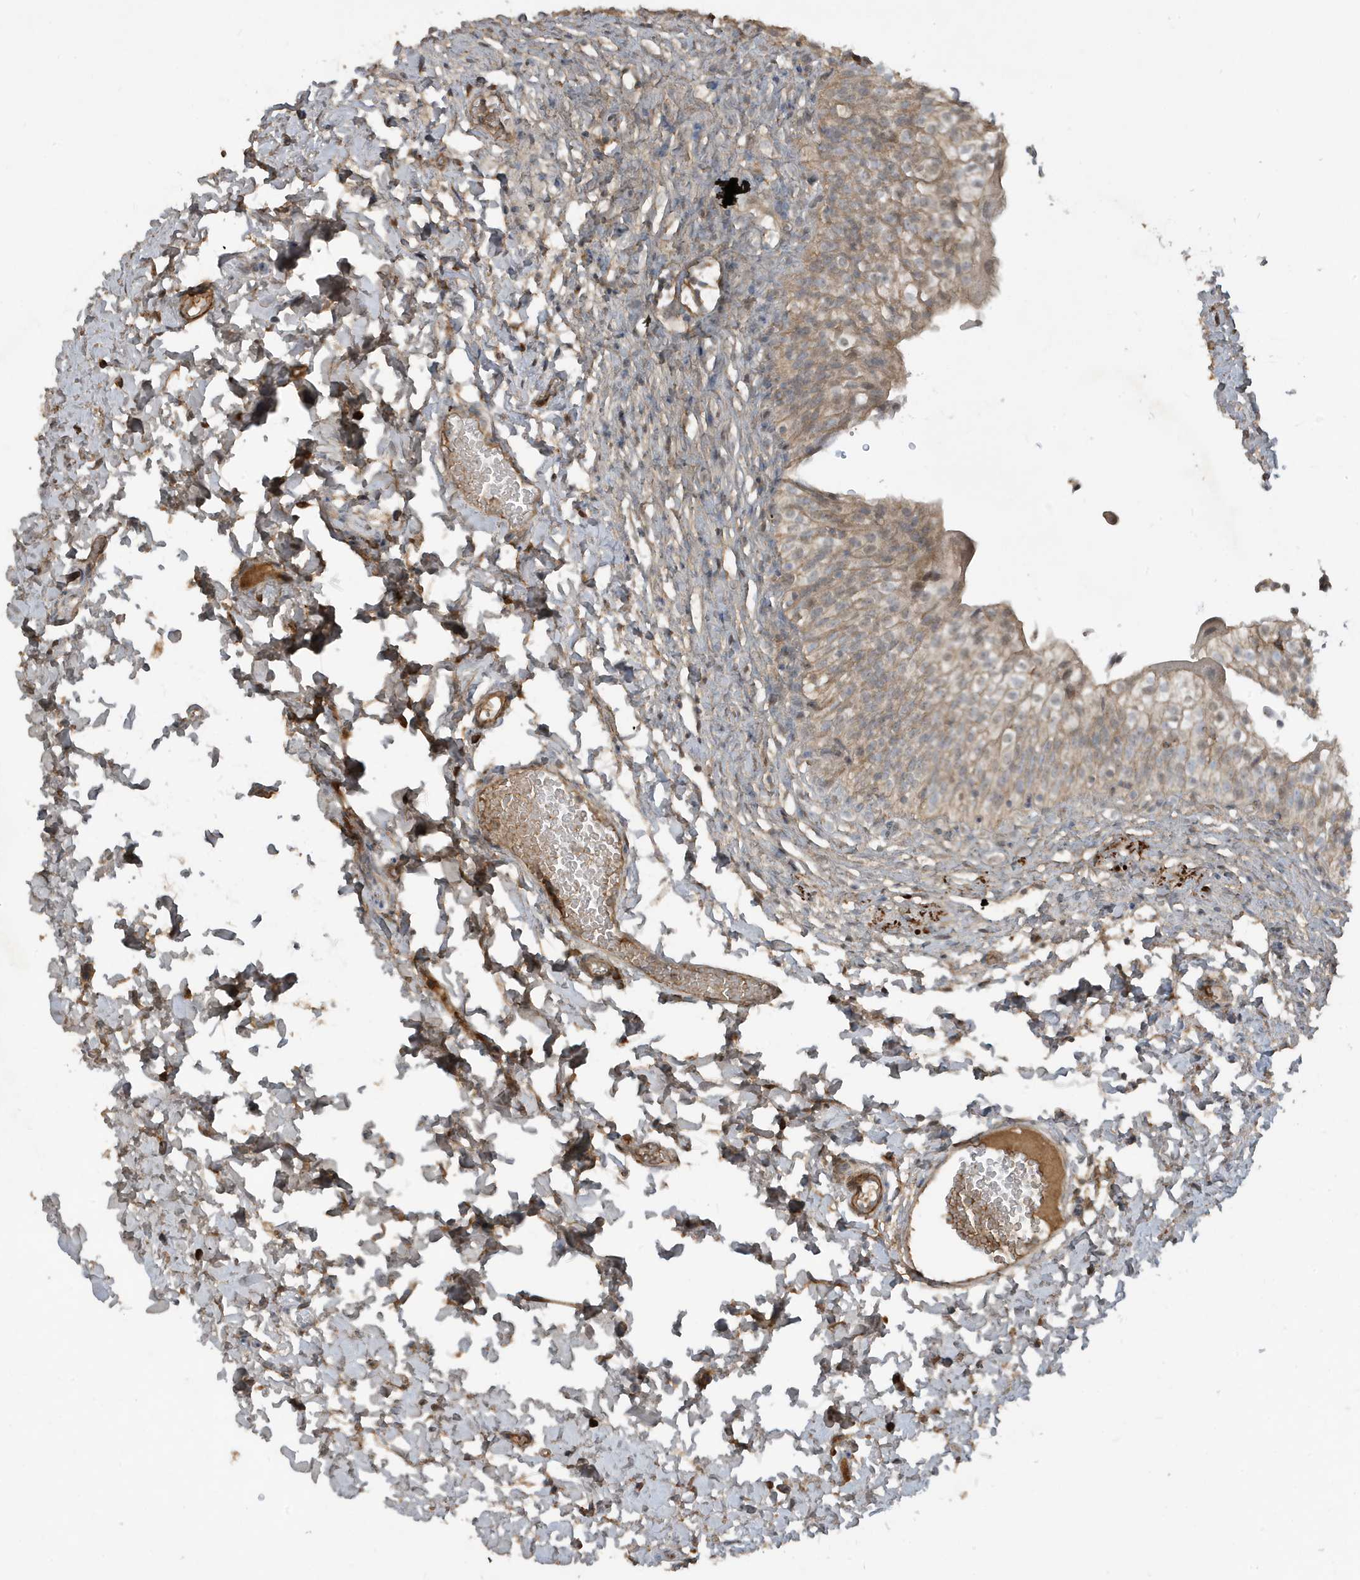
{"staining": {"intensity": "weak", "quantity": ">75%", "location": "cytoplasmic/membranous,nuclear"}, "tissue": "urinary bladder", "cell_type": "Urothelial cells", "image_type": "normal", "snomed": [{"axis": "morphology", "description": "Normal tissue, NOS"}, {"axis": "topography", "description": "Urinary bladder"}], "caption": "Urinary bladder stained with DAB (3,3'-diaminobenzidine) immunohistochemistry (IHC) exhibits low levels of weak cytoplasmic/membranous,nuclear positivity in about >75% of urothelial cells.", "gene": "PRRT3", "patient": {"sex": "male", "age": 55}}